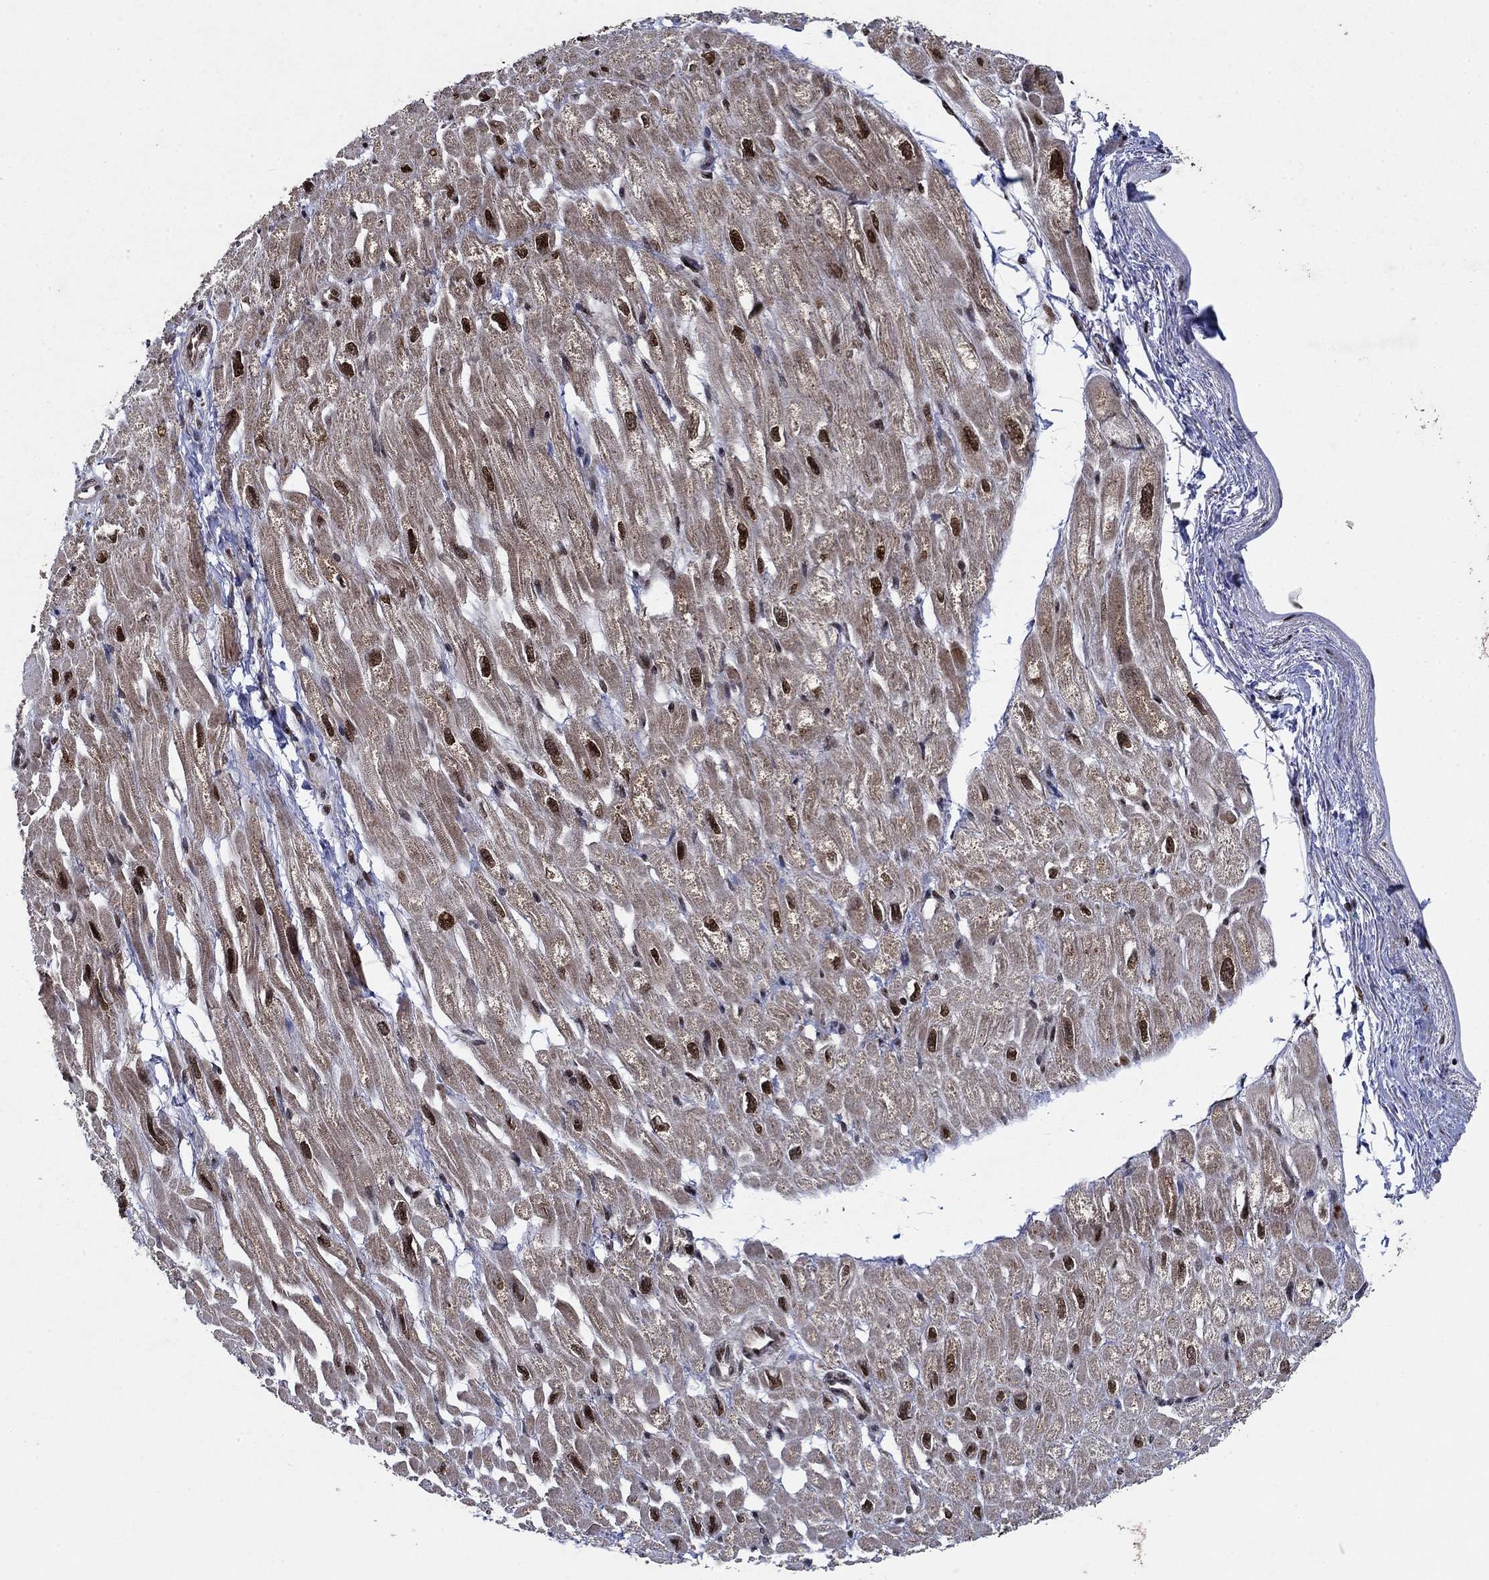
{"staining": {"intensity": "strong", "quantity": "25%-75%", "location": "nuclear"}, "tissue": "heart muscle", "cell_type": "Cardiomyocytes", "image_type": "normal", "snomed": [{"axis": "morphology", "description": "Normal tissue, NOS"}, {"axis": "topography", "description": "Heart"}], "caption": "This micrograph displays immunohistochemistry (IHC) staining of unremarkable human heart muscle, with high strong nuclear positivity in approximately 25%-75% of cardiomyocytes.", "gene": "PRICKLE4", "patient": {"sex": "male", "age": 66}}